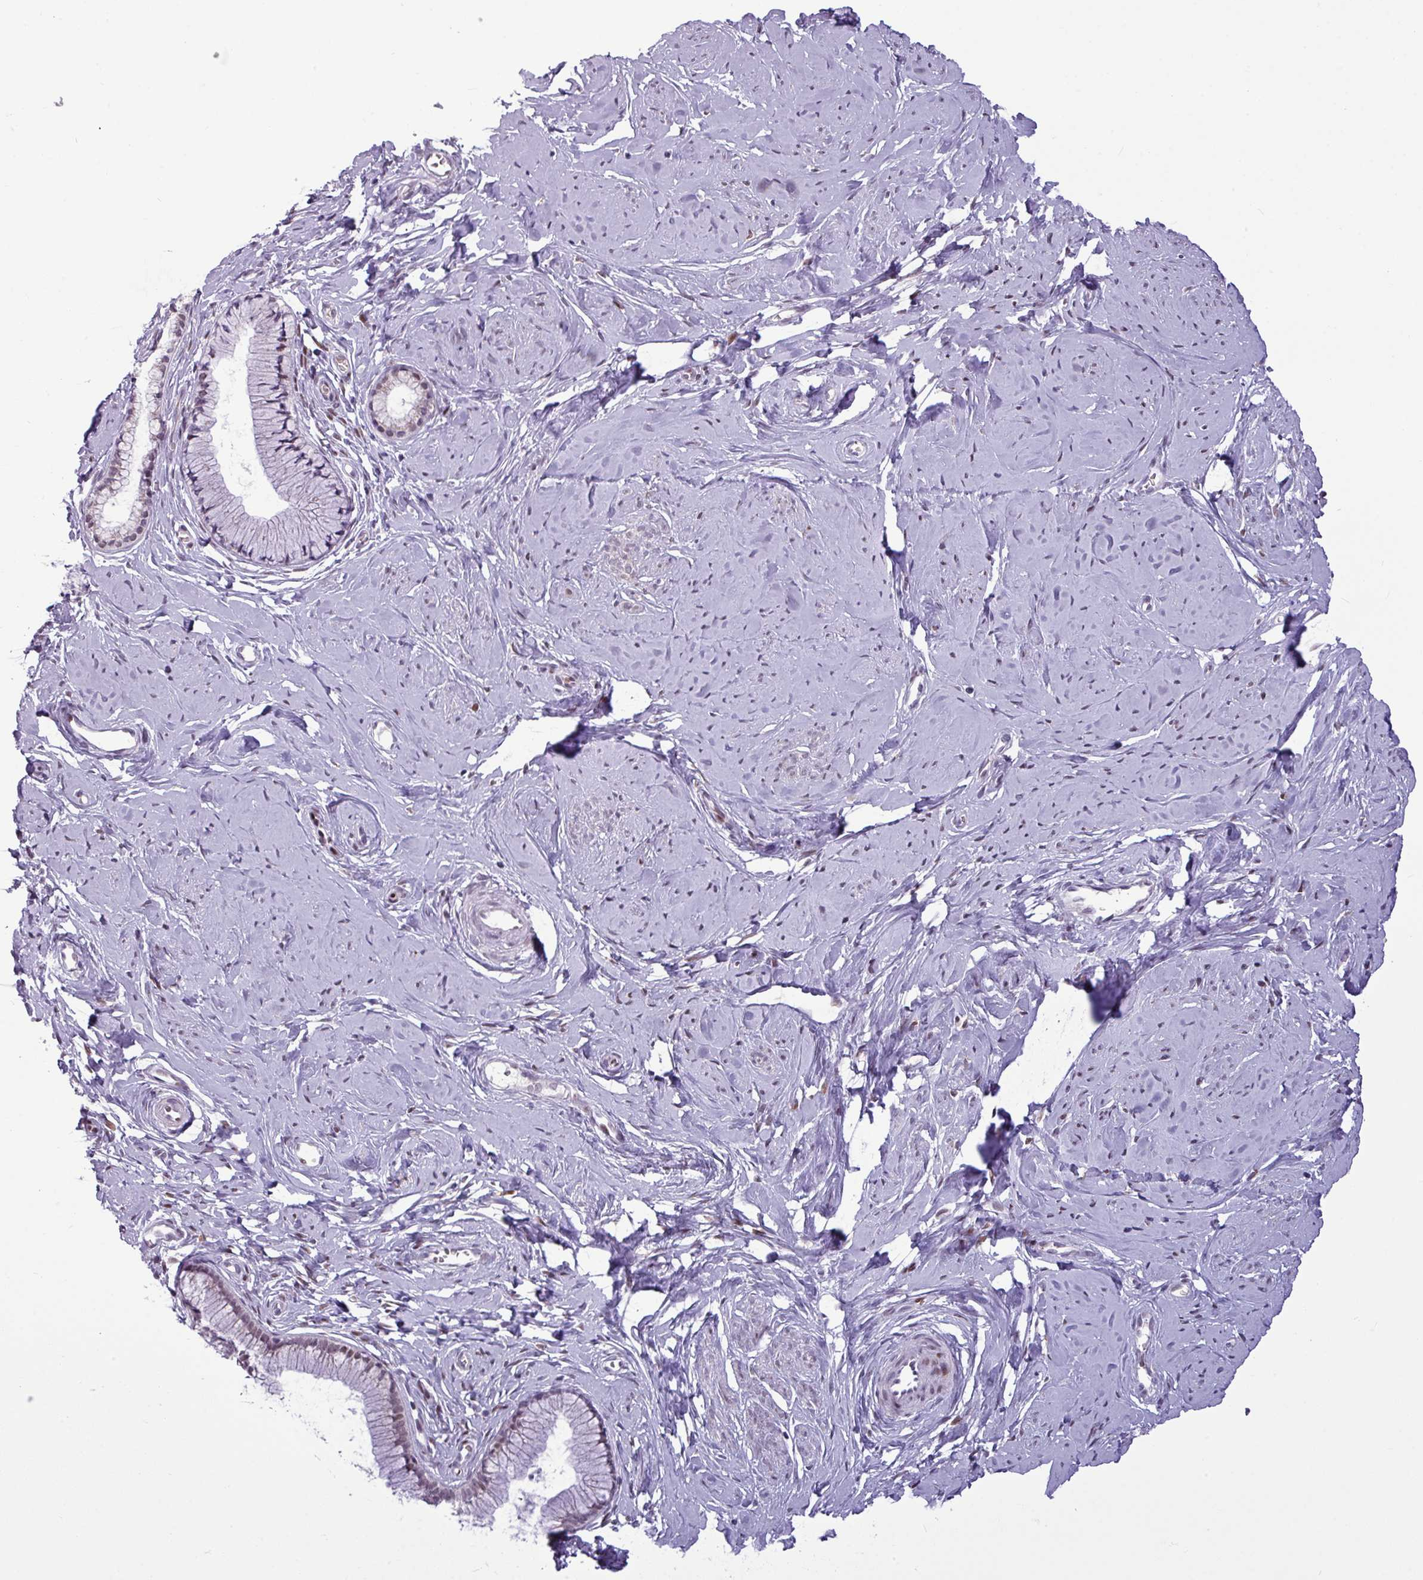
{"staining": {"intensity": "negative", "quantity": "none", "location": "none"}, "tissue": "cervix", "cell_type": "Glandular cells", "image_type": "normal", "snomed": [{"axis": "morphology", "description": "Normal tissue, NOS"}, {"axis": "topography", "description": "Cervix"}], "caption": "This photomicrograph is of unremarkable cervix stained with immunohistochemistry (IHC) to label a protein in brown with the nuclei are counter-stained blue. There is no expression in glandular cells.", "gene": "SLC66A2", "patient": {"sex": "female", "age": 40}}